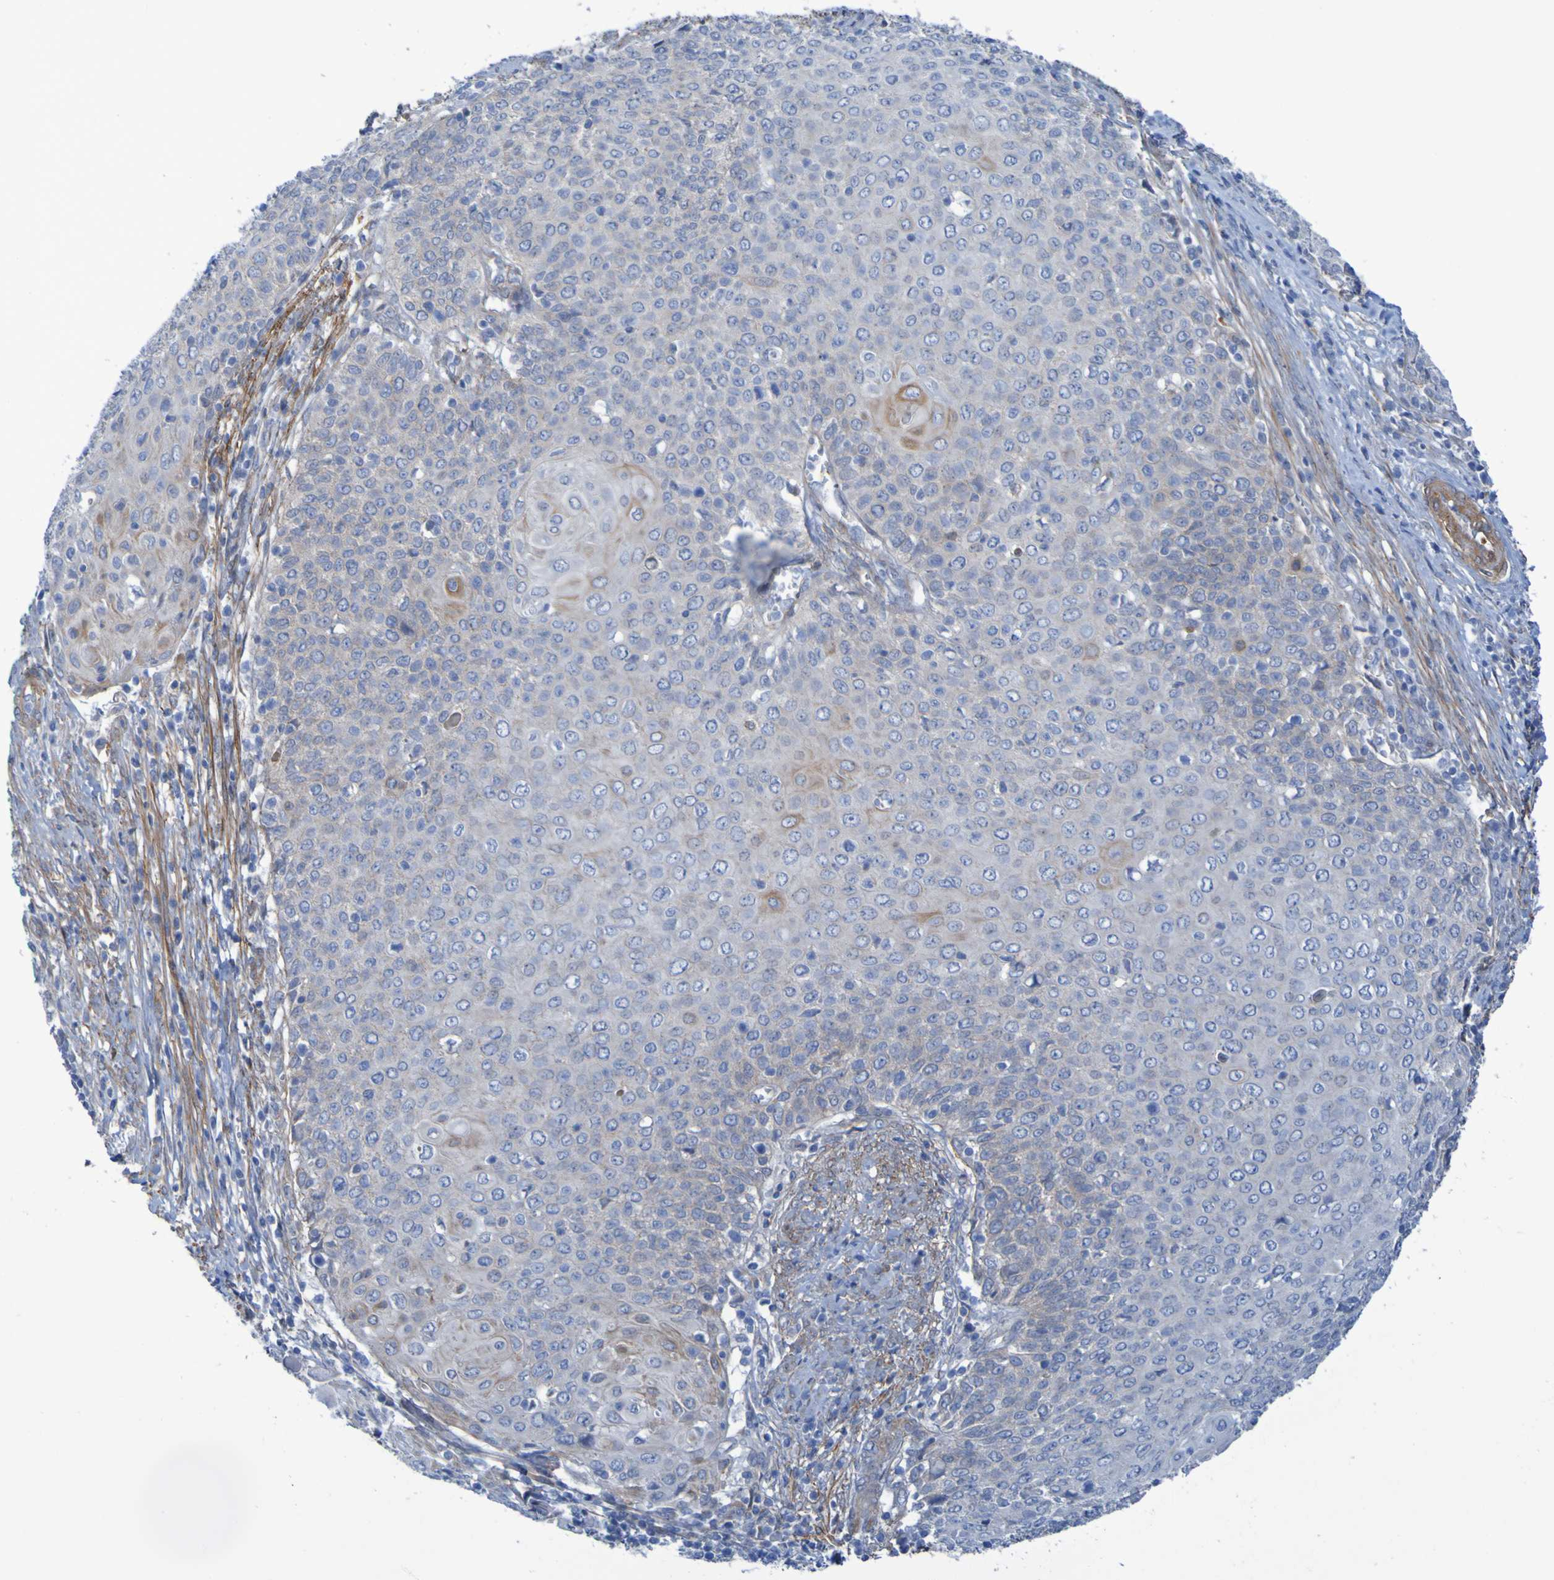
{"staining": {"intensity": "weak", "quantity": "<25%", "location": "cytoplasmic/membranous"}, "tissue": "cervical cancer", "cell_type": "Tumor cells", "image_type": "cancer", "snomed": [{"axis": "morphology", "description": "Squamous cell carcinoma, NOS"}, {"axis": "topography", "description": "Cervix"}], "caption": "Immunohistochemistry (IHC) micrograph of human cervical squamous cell carcinoma stained for a protein (brown), which demonstrates no expression in tumor cells.", "gene": "LPP", "patient": {"sex": "female", "age": 39}}